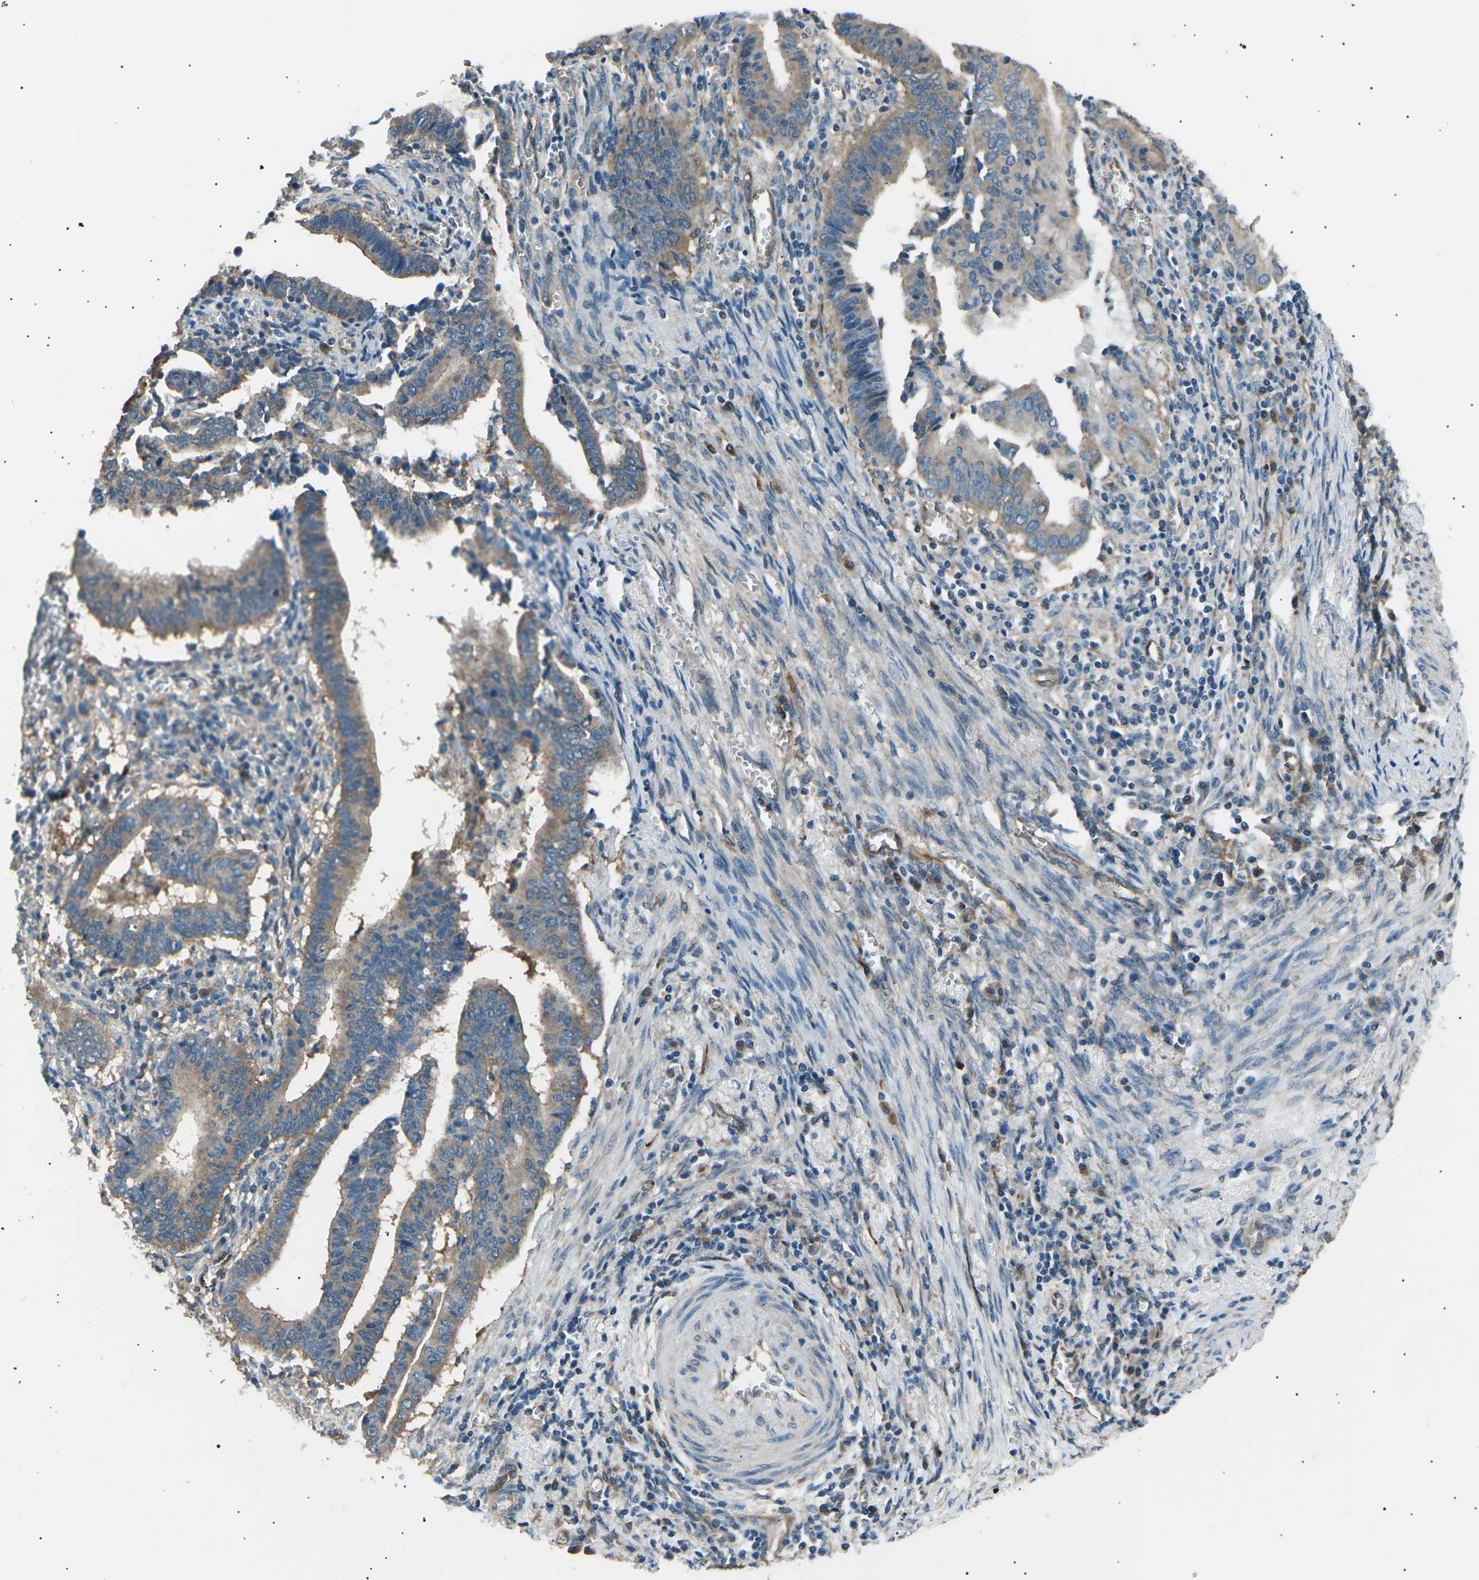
{"staining": {"intensity": "weak", "quantity": ">75%", "location": "cytoplasmic/membranous"}, "tissue": "cervical cancer", "cell_type": "Tumor cells", "image_type": "cancer", "snomed": [{"axis": "morphology", "description": "Adenocarcinoma, NOS"}, {"axis": "topography", "description": "Cervix"}], "caption": "Weak cytoplasmic/membranous expression for a protein is appreciated in approximately >75% of tumor cells of cervical cancer using IHC.", "gene": "SLK", "patient": {"sex": "female", "age": 44}}